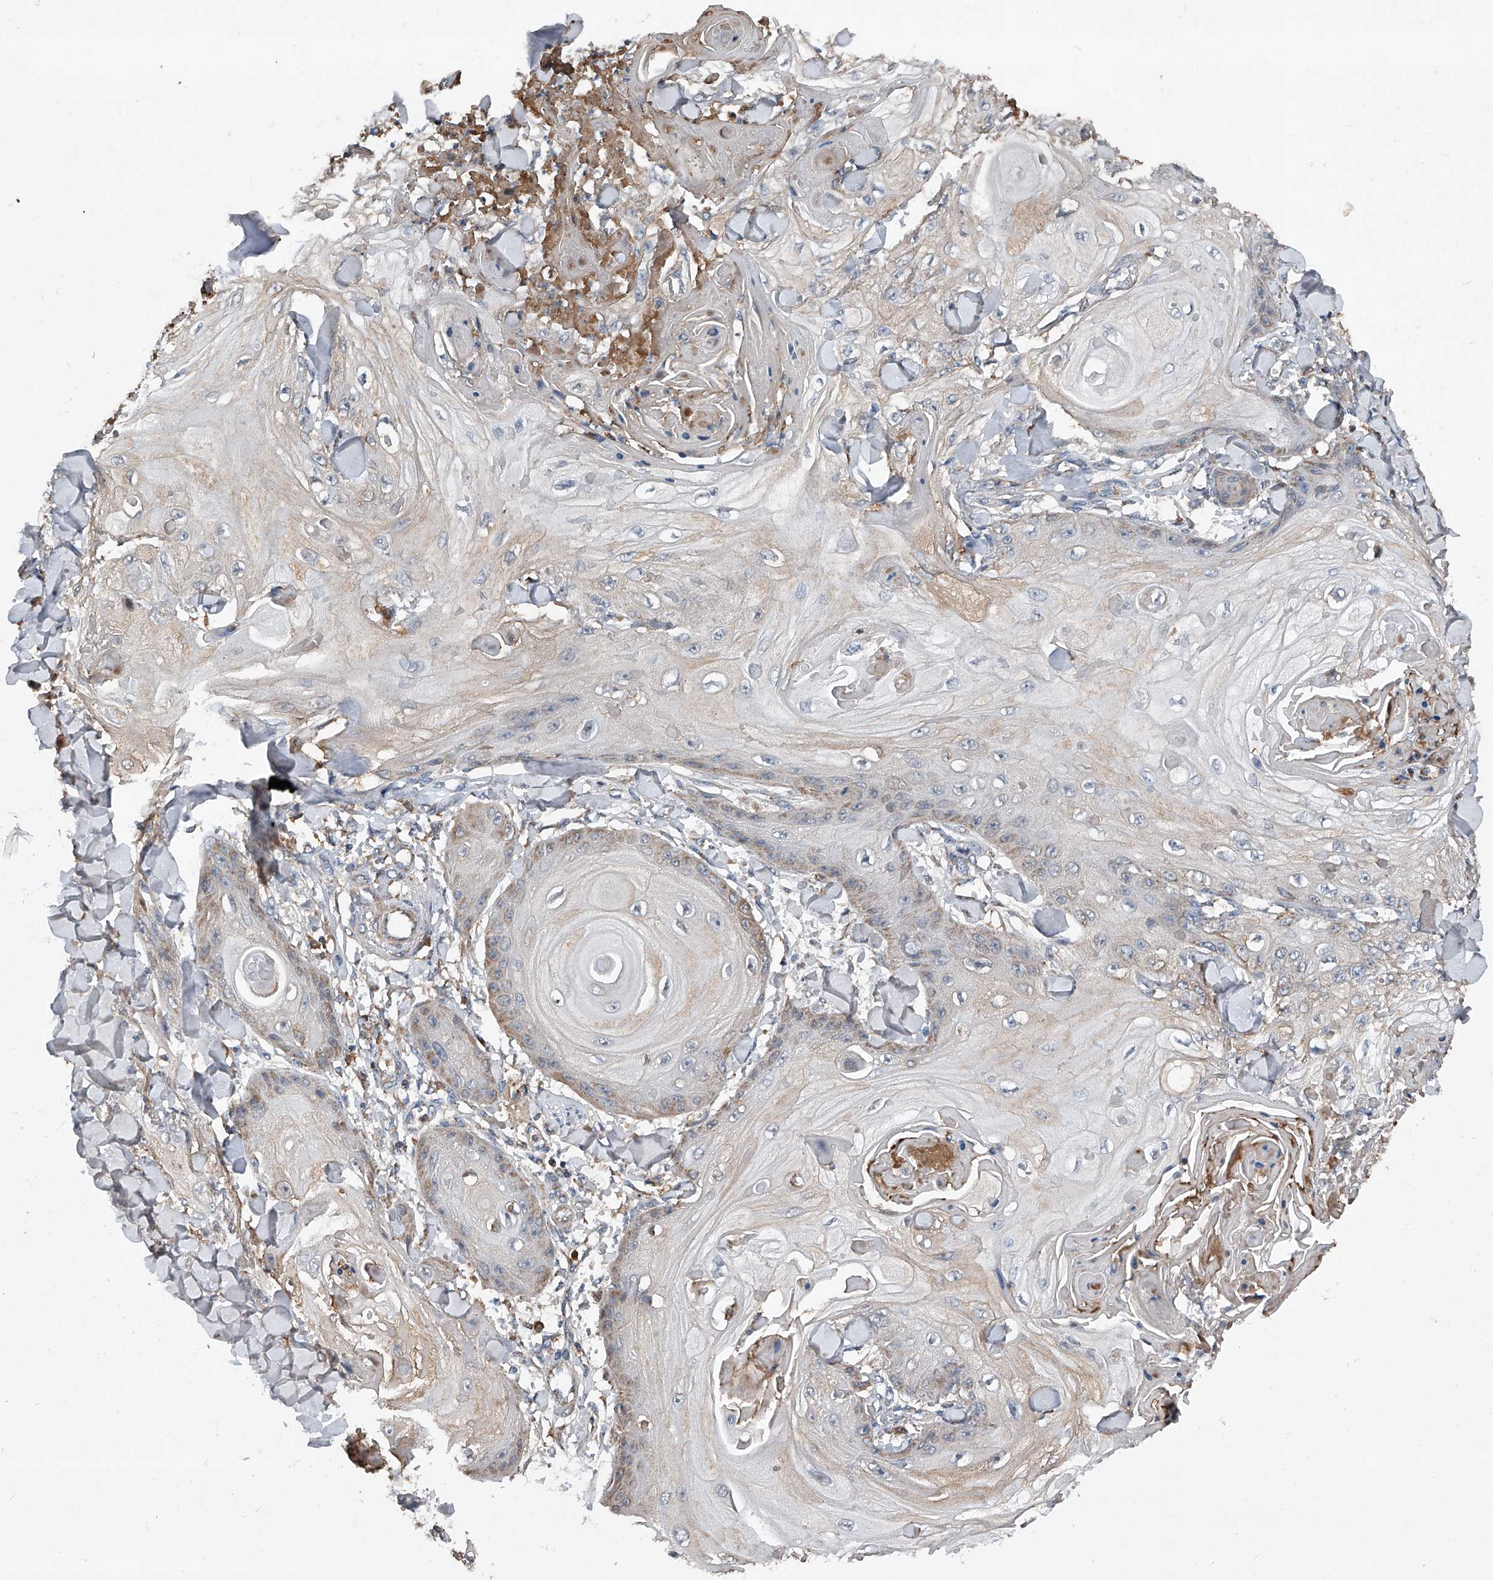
{"staining": {"intensity": "weak", "quantity": "<25%", "location": "cytoplasmic/membranous"}, "tissue": "skin cancer", "cell_type": "Tumor cells", "image_type": "cancer", "snomed": [{"axis": "morphology", "description": "Squamous cell carcinoma, NOS"}, {"axis": "topography", "description": "Skin"}], "caption": "Immunohistochemistry micrograph of neoplastic tissue: skin cancer (squamous cell carcinoma) stained with DAB reveals no significant protein staining in tumor cells.", "gene": "SDHA", "patient": {"sex": "male", "age": 74}}